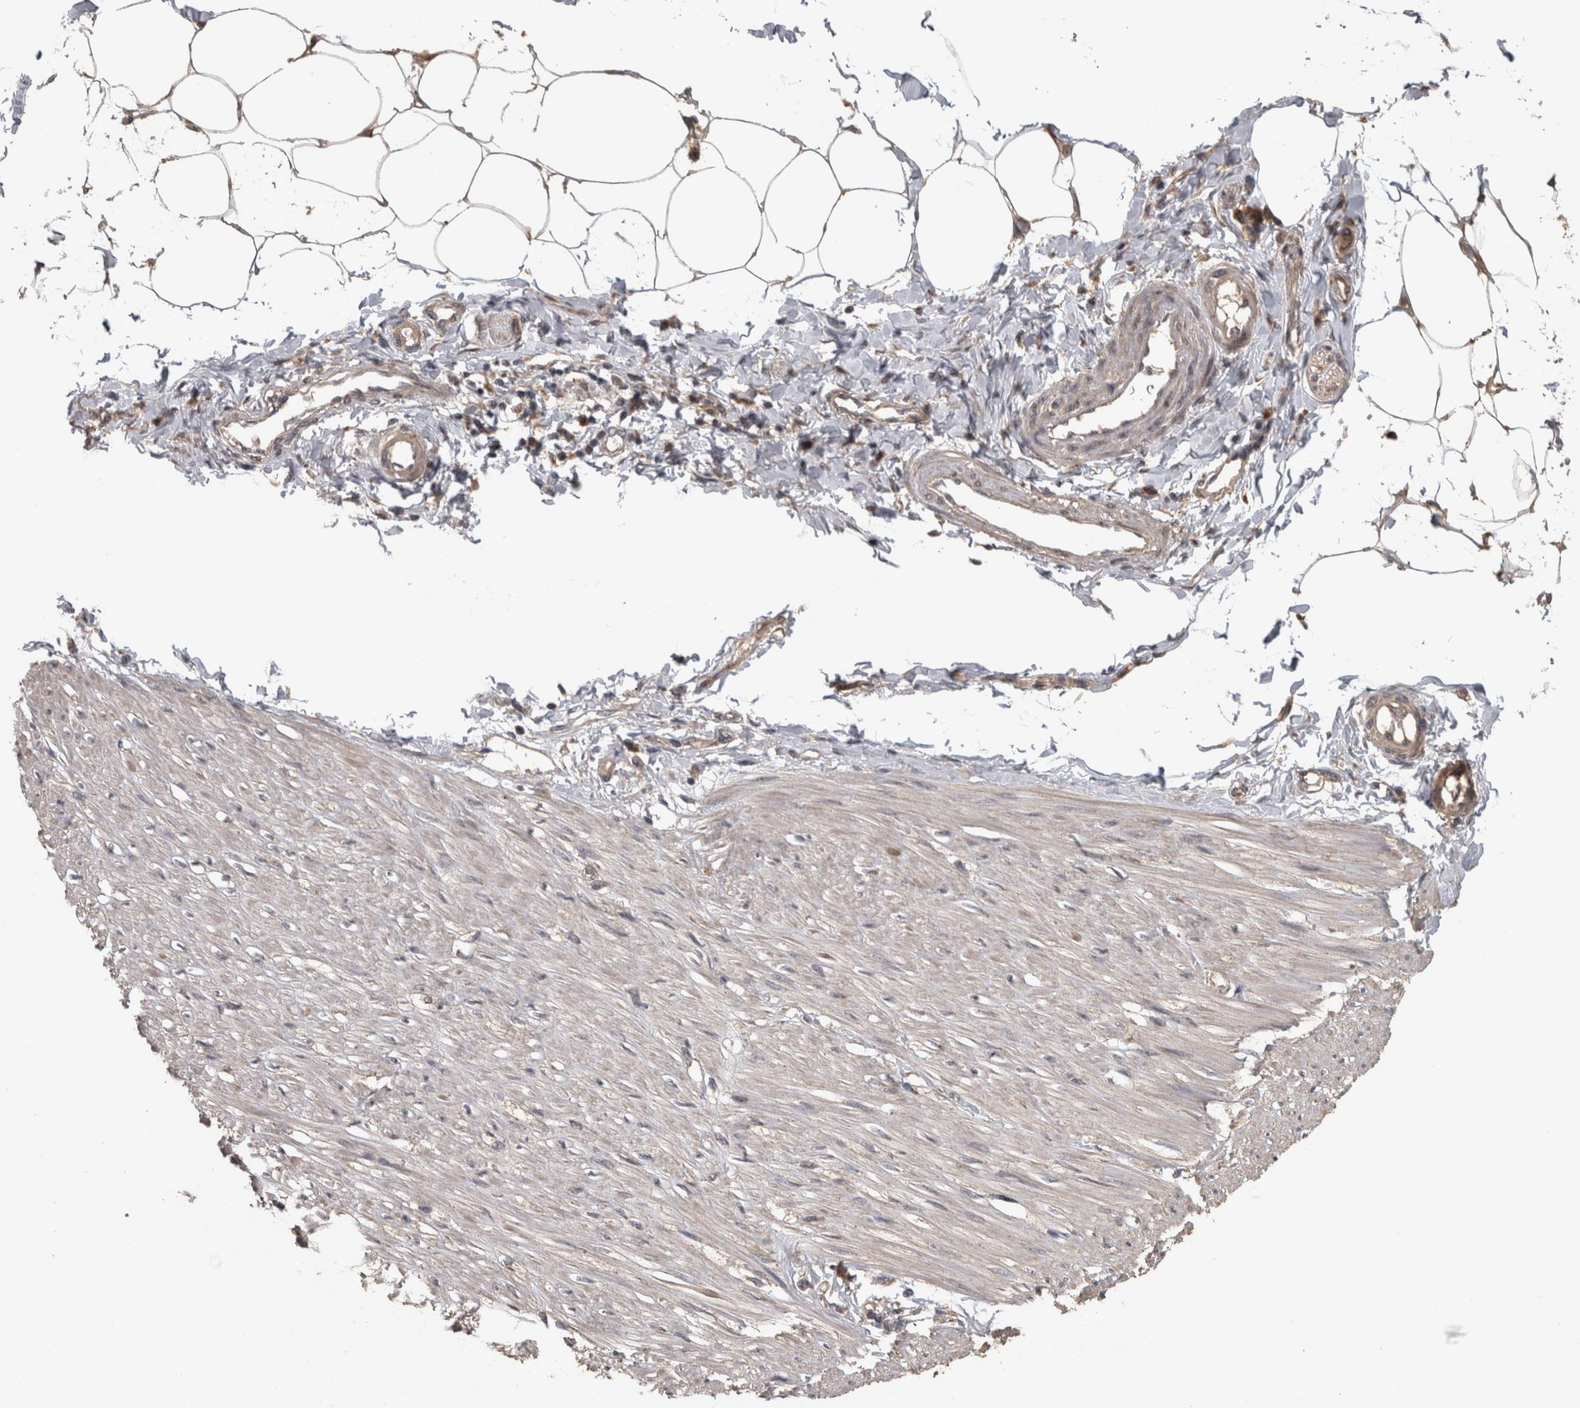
{"staining": {"intensity": "weak", "quantity": ">75%", "location": "cytoplasmic/membranous"}, "tissue": "adipose tissue", "cell_type": "Adipocytes", "image_type": "normal", "snomed": [{"axis": "morphology", "description": "Normal tissue, NOS"}, {"axis": "morphology", "description": "Adenocarcinoma, NOS"}, {"axis": "topography", "description": "Colon"}, {"axis": "topography", "description": "Peripheral nerve tissue"}], "caption": "Immunohistochemistry (IHC) histopathology image of unremarkable adipose tissue stained for a protein (brown), which demonstrates low levels of weak cytoplasmic/membranous positivity in approximately >75% of adipocytes.", "gene": "RAB29", "patient": {"sex": "male", "age": 14}}